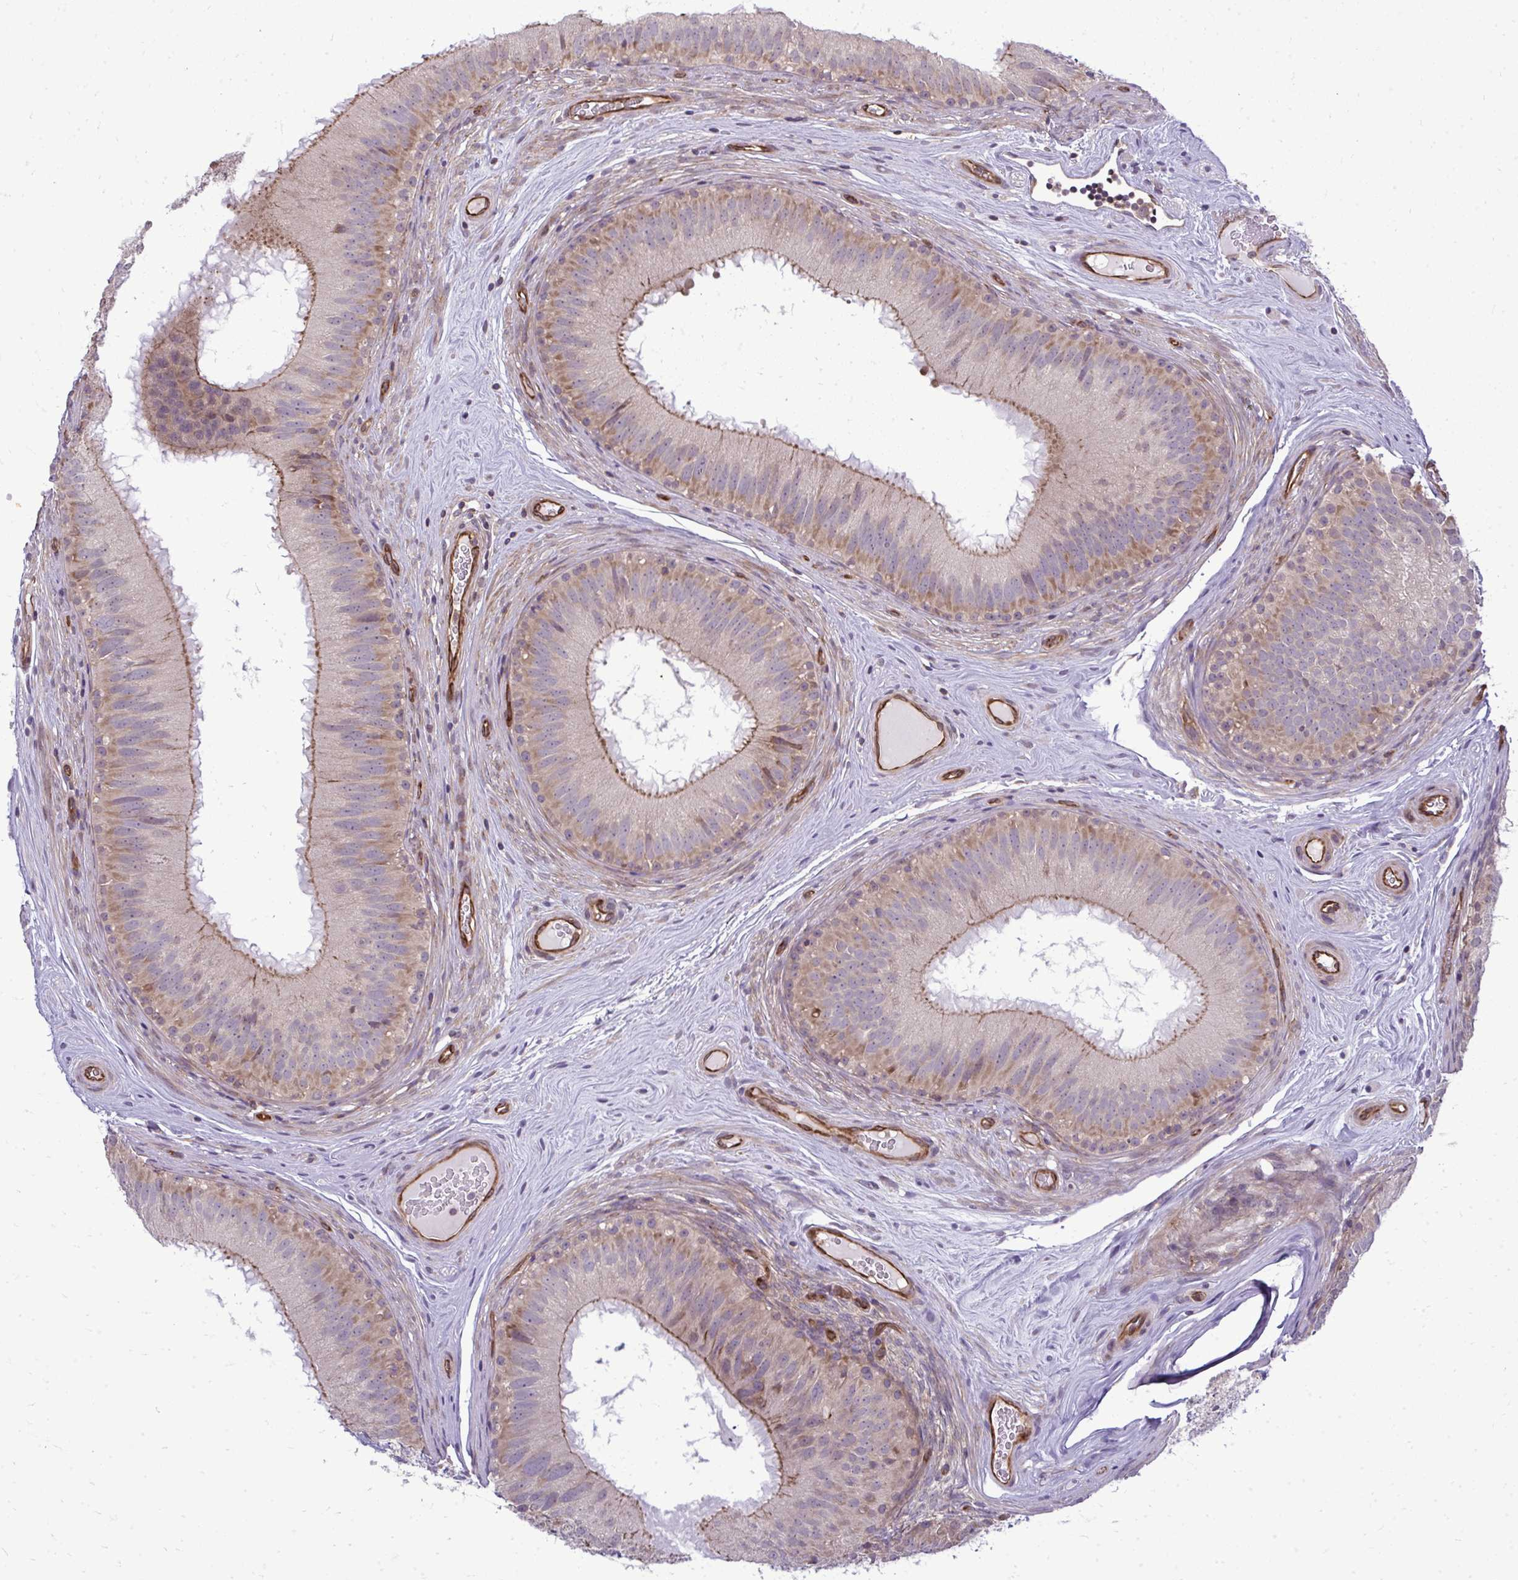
{"staining": {"intensity": "moderate", "quantity": "25%-75%", "location": "cytoplasmic/membranous,nuclear"}, "tissue": "epididymis", "cell_type": "Glandular cells", "image_type": "normal", "snomed": [{"axis": "morphology", "description": "Normal tissue, NOS"}, {"axis": "topography", "description": "Epididymis"}], "caption": "Normal epididymis reveals moderate cytoplasmic/membranous,nuclear positivity in about 25%-75% of glandular cells The staining was performed using DAB (3,3'-diaminobenzidine), with brown indicating positive protein expression. Nuclei are stained blue with hematoxylin..", "gene": "FUT10", "patient": {"sex": "male", "age": 44}}